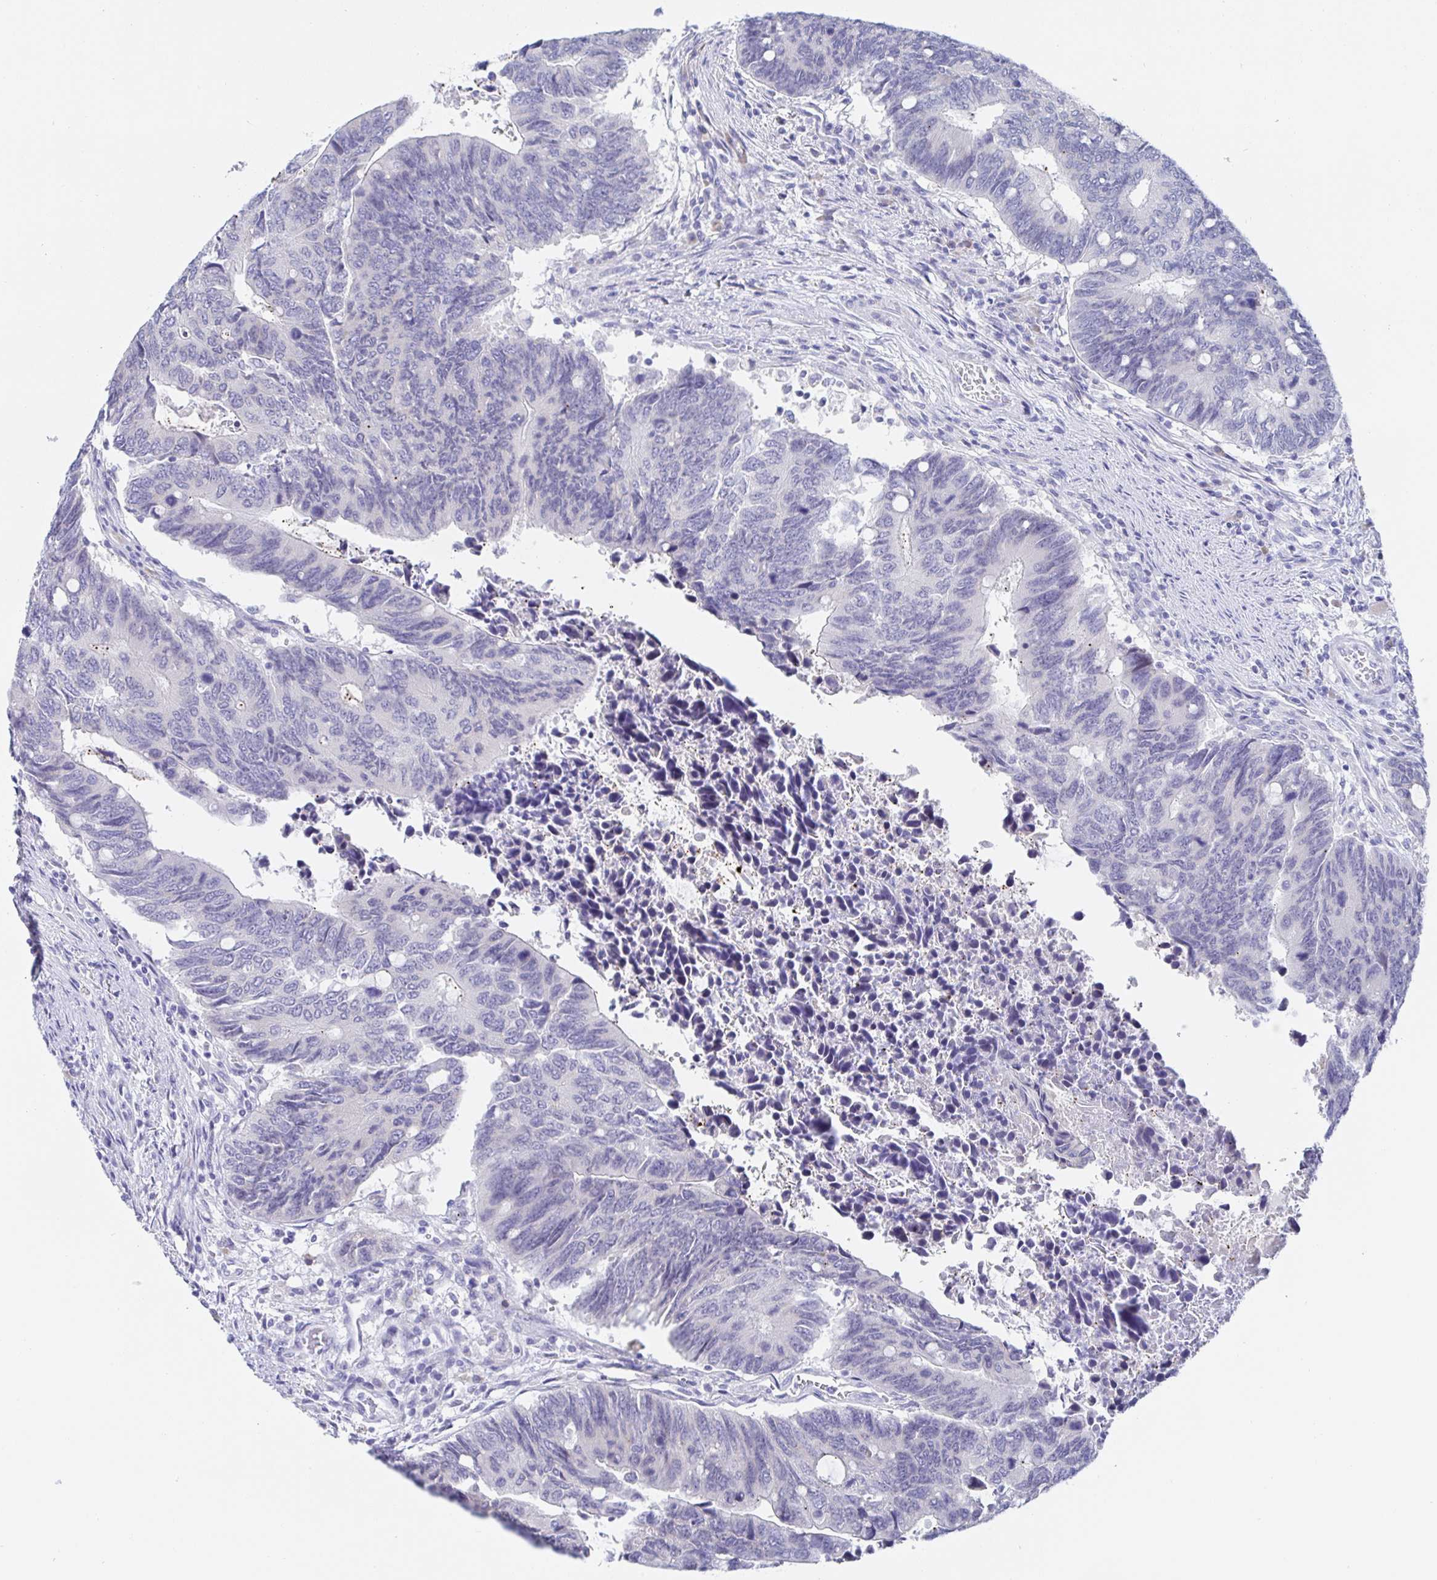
{"staining": {"intensity": "negative", "quantity": "none", "location": "none"}, "tissue": "colorectal cancer", "cell_type": "Tumor cells", "image_type": "cancer", "snomed": [{"axis": "morphology", "description": "Adenocarcinoma, NOS"}, {"axis": "topography", "description": "Colon"}], "caption": "A photomicrograph of colorectal cancer stained for a protein exhibits no brown staining in tumor cells.", "gene": "SIAH3", "patient": {"sex": "male", "age": 87}}